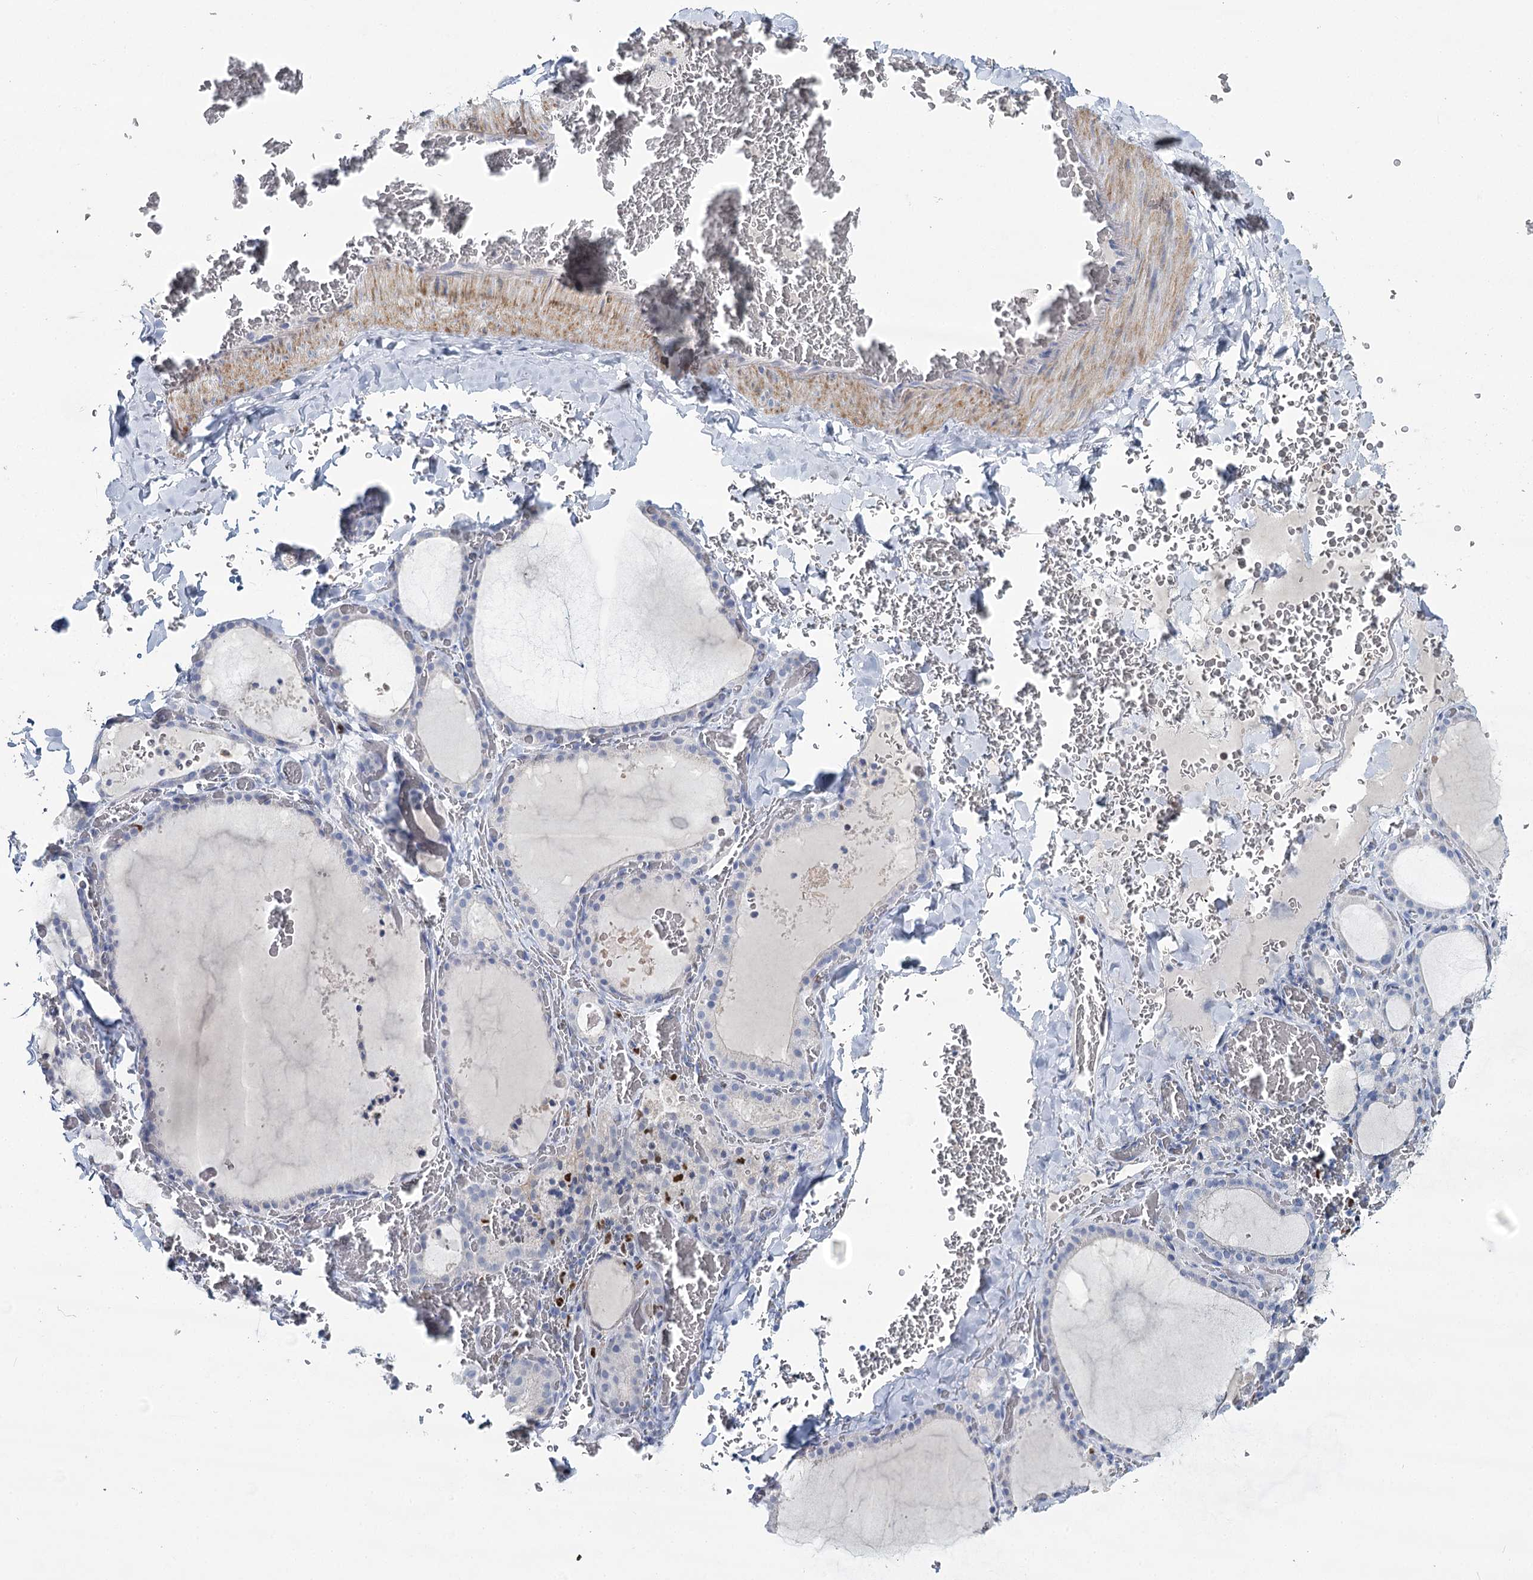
{"staining": {"intensity": "negative", "quantity": "none", "location": "none"}, "tissue": "thyroid gland", "cell_type": "Glandular cells", "image_type": "normal", "snomed": [{"axis": "morphology", "description": "Normal tissue, NOS"}, {"axis": "topography", "description": "Thyroid gland"}], "caption": "This is a image of IHC staining of unremarkable thyroid gland, which shows no expression in glandular cells.", "gene": "IGSF3", "patient": {"sex": "female", "age": 39}}